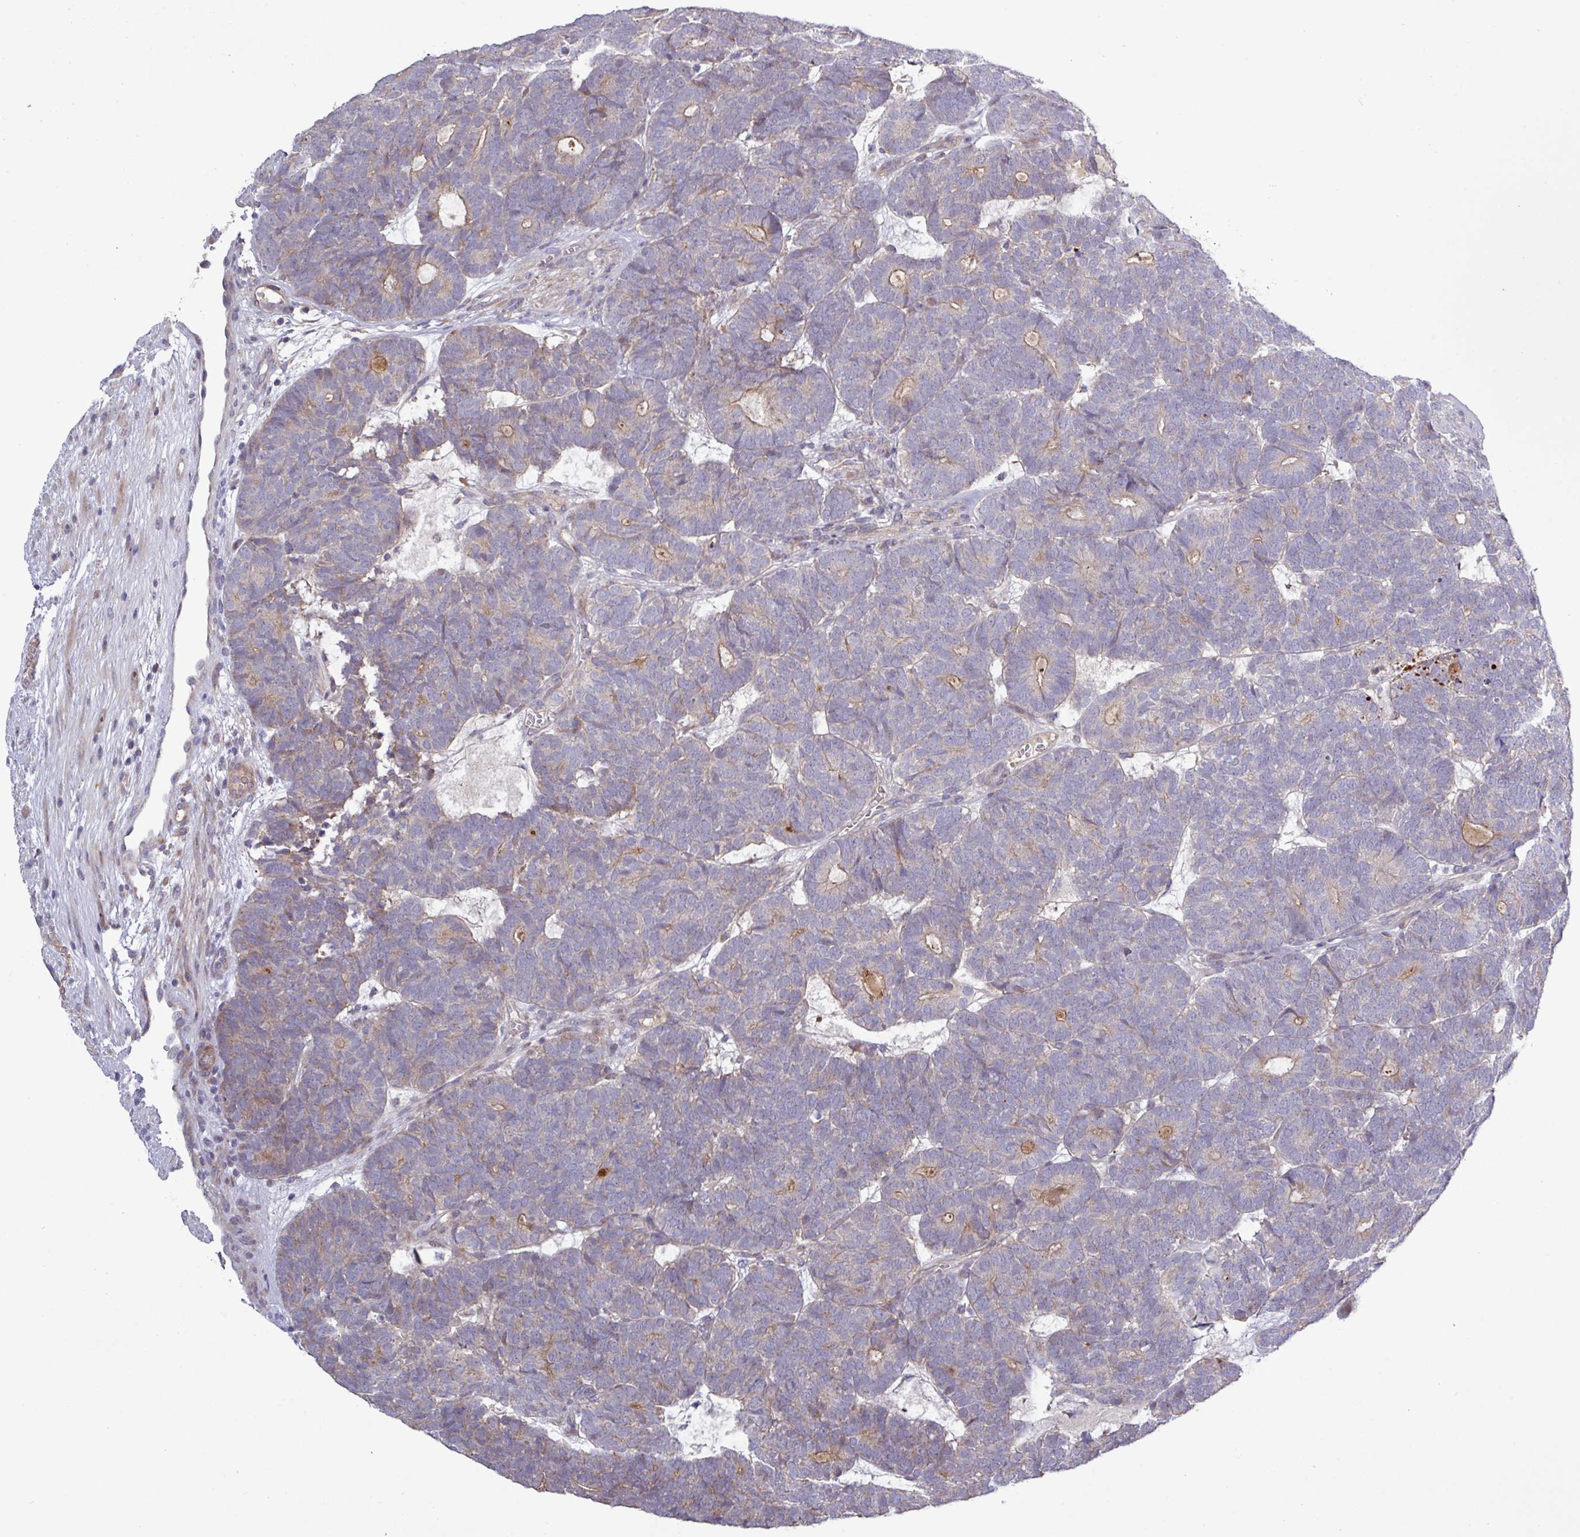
{"staining": {"intensity": "weak", "quantity": "<25%", "location": "cytoplasmic/membranous"}, "tissue": "head and neck cancer", "cell_type": "Tumor cells", "image_type": "cancer", "snomed": [{"axis": "morphology", "description": "Adenocarcinoma, NOS"}, {"axis": "topography", "description": "Head-Neck"}], "caption": "Immunohistochemistry (IHC) of human adenocarcinoma (head and neck) demonstrates no staining in tumor cells.", "gene": "TNFSF12", "patient": {"sex": "female", "age": 81}}